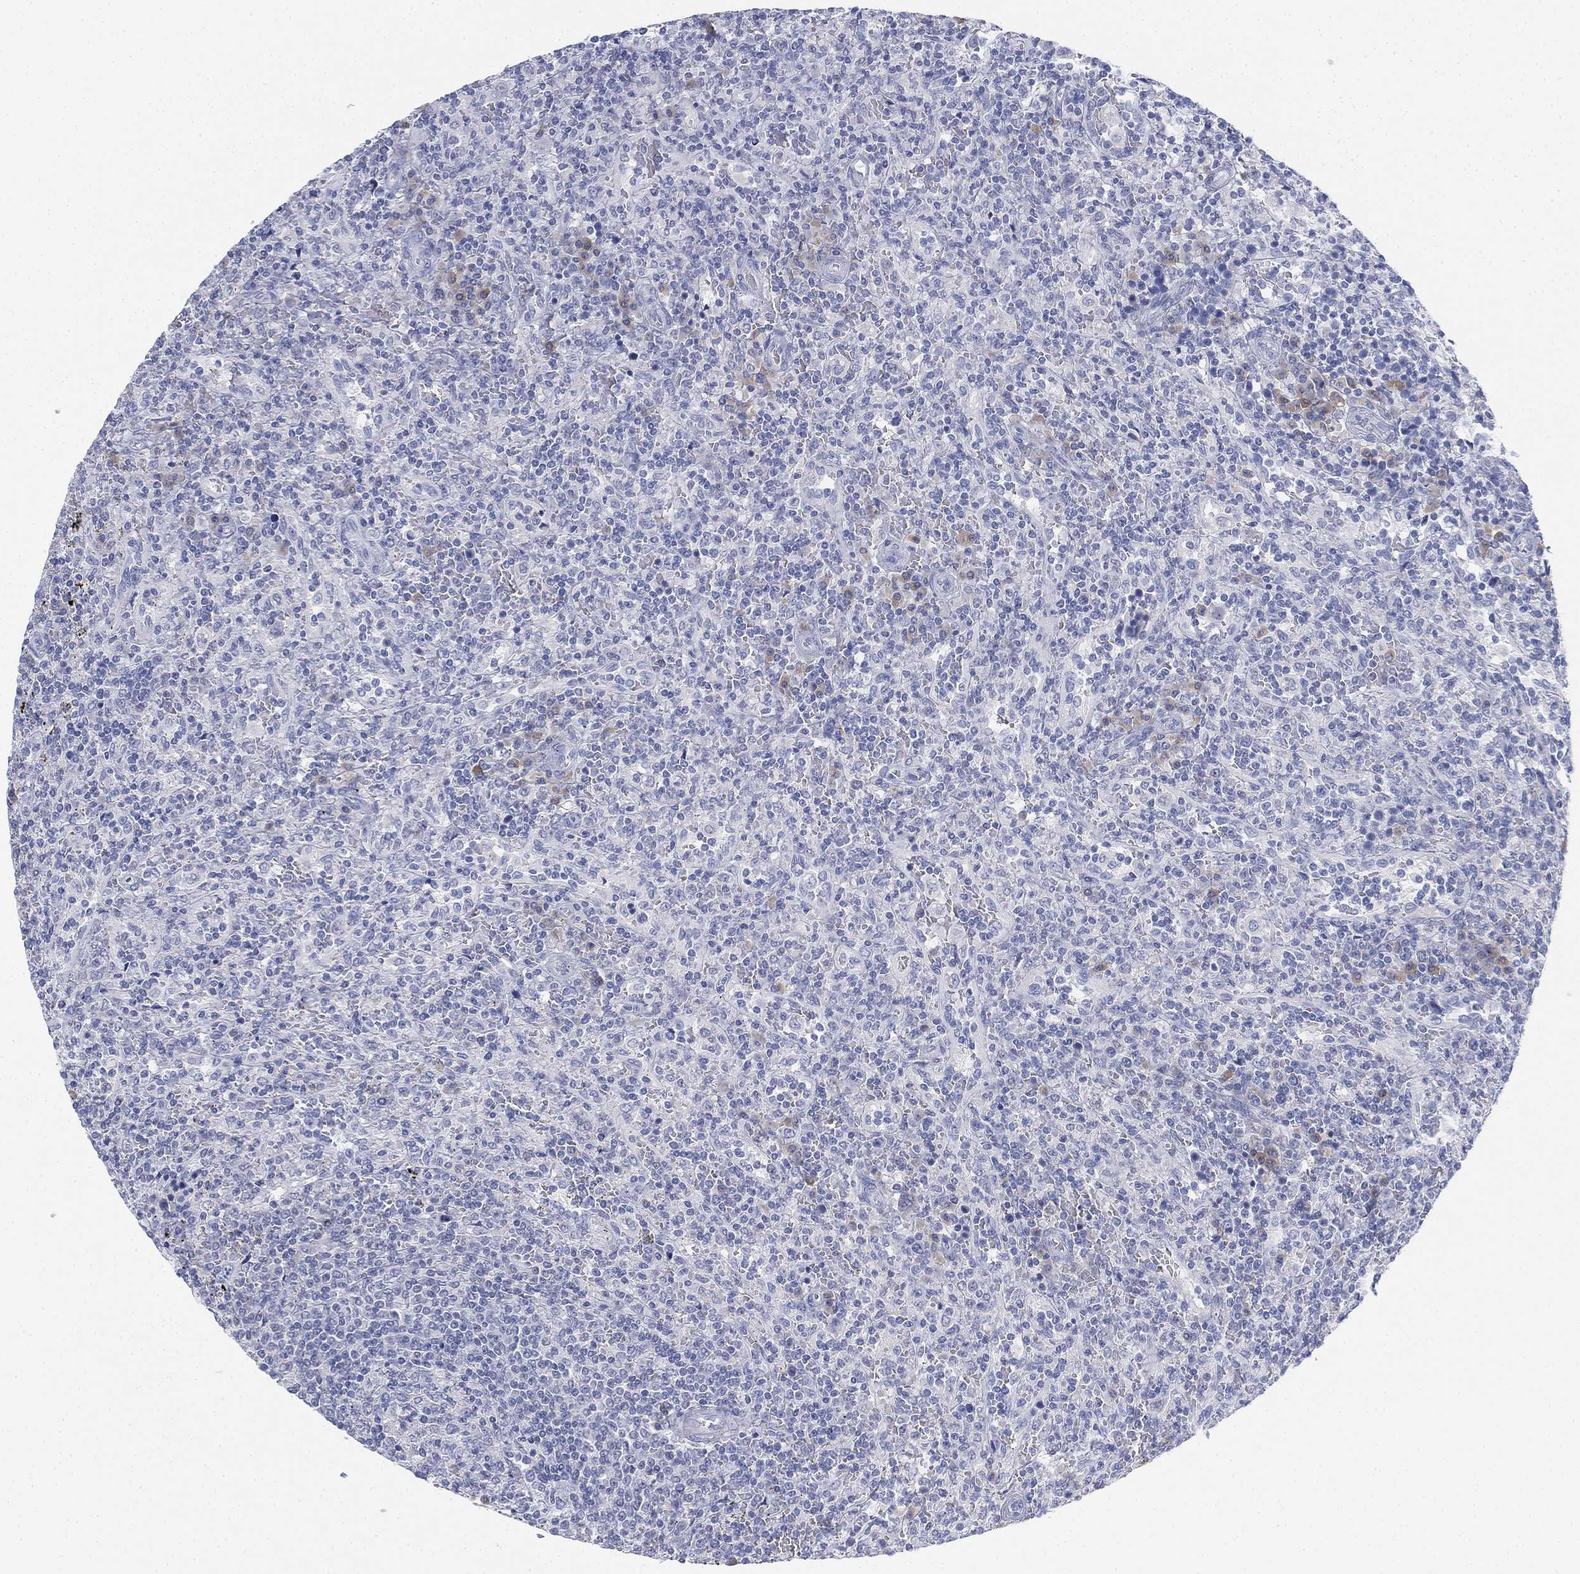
{"staining": {"intensity": "negative", "quantity": "none", "location": "none"}, "tissue": "lymphoma", "cell_type": "Tumor cells", "image_type": "cancer", "snomed": [{"axis": "morphology", "description": "Malignant lymphoma, non-Hodgkin's type, Low grade"}, {"axis": "topography", "description": "Spleen"}], "caption": "Immunohistochemical staining of human low-grade malignant lymphoma, non-Hodgkin's type displays no significant staining in tumor cells.", "gene": "GCNA", "patient": {"sex": "male", "age": 62}}